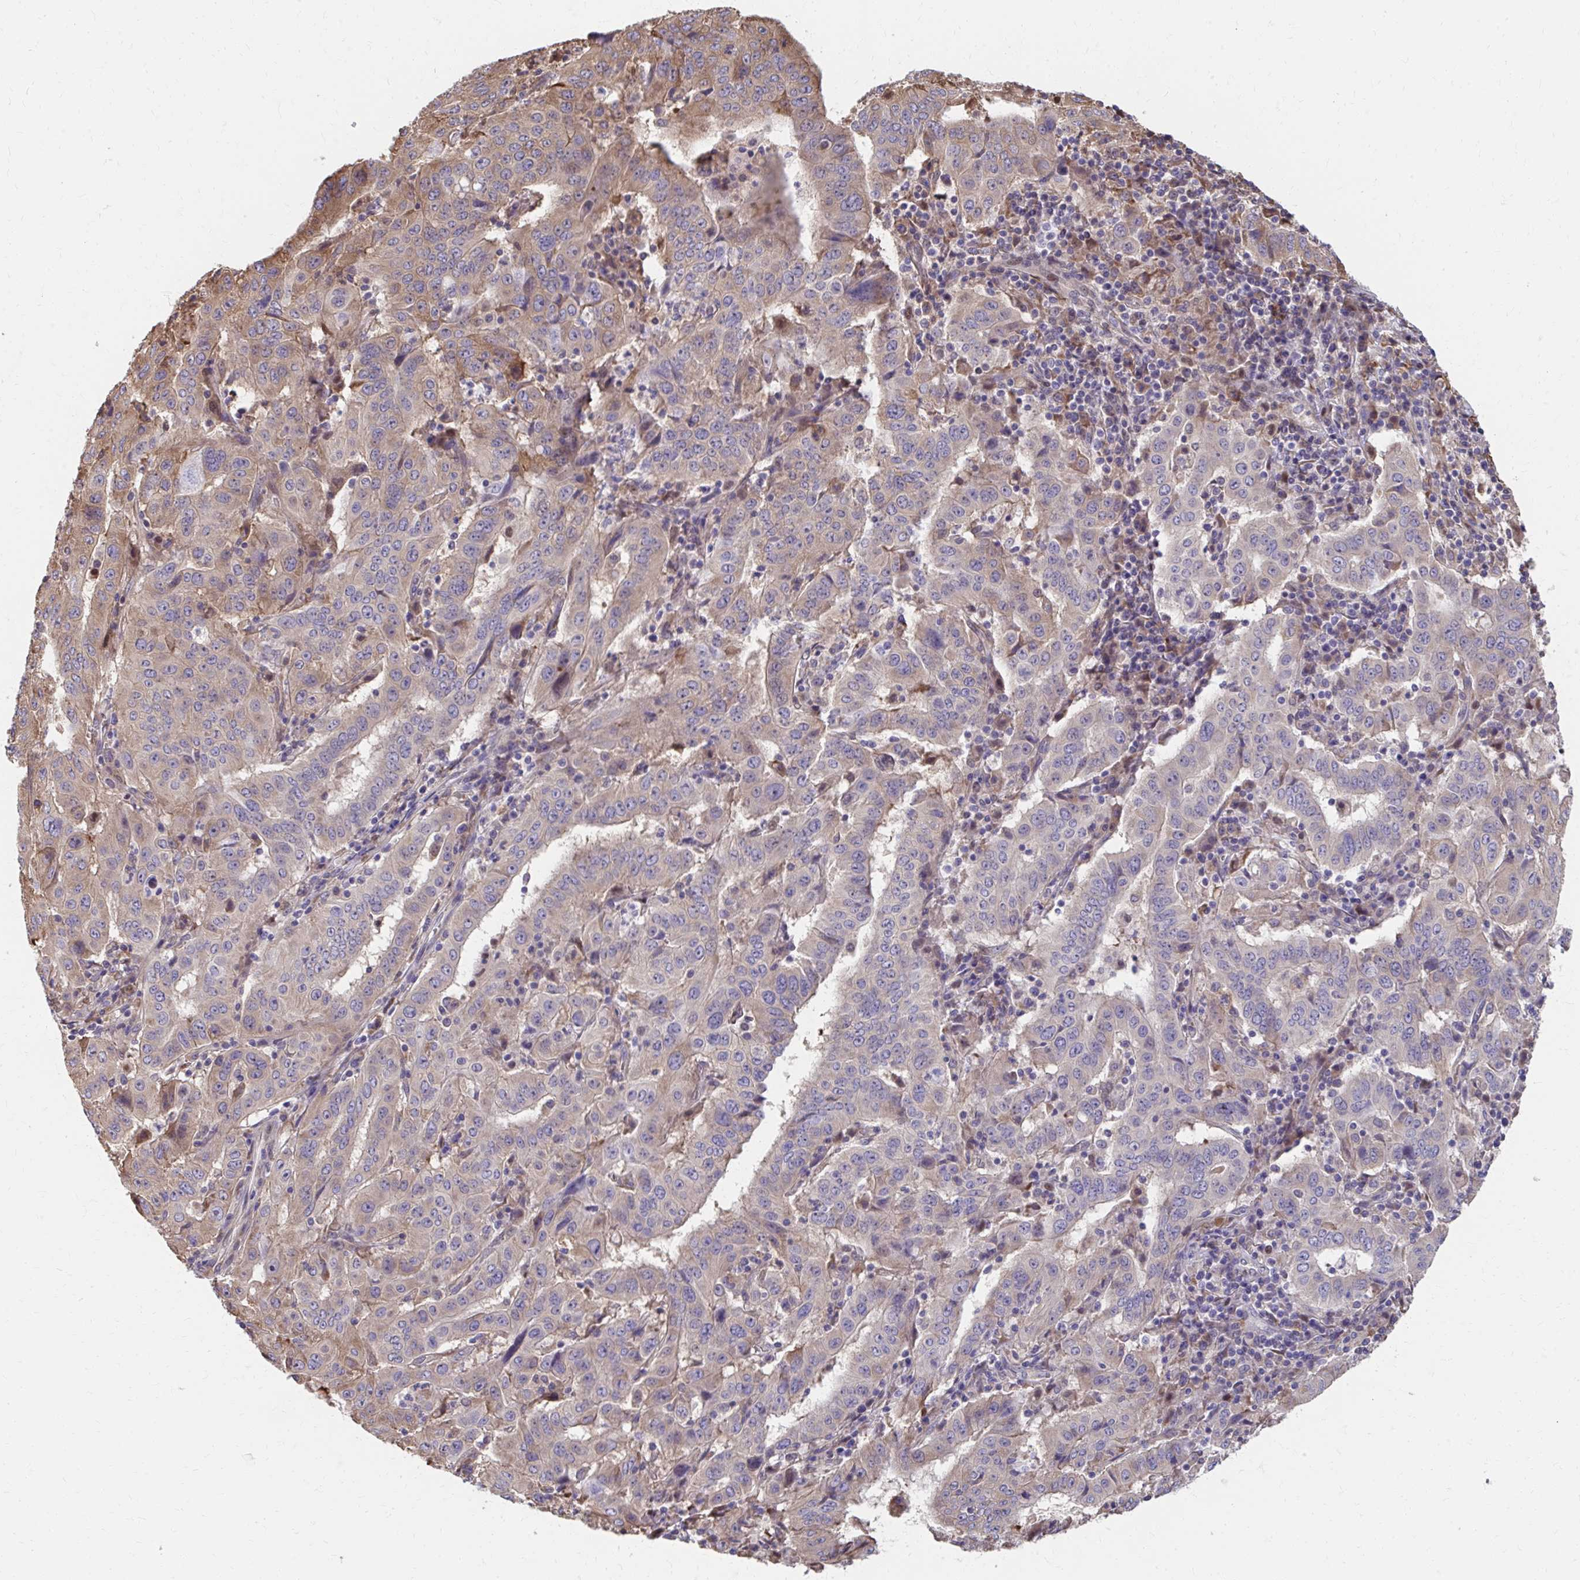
{"staining": {"intensity": "weak", "quantity": "25%-75%", "location": "cytoplasmic/membranous"}, "tissue": "pancreatic cancer", "cell_type": "Tumor cells", "image_type": "cancer", "snomed": [{"axis": "morphology", "description": "Adenocarcinoma, NOS"}, {"axis": "topography", "description": "Pancreas"}], "caption": "Human pancreatic adenocarcinoma stained with a brown dye displays weak cytoplasmic/membranous positive expression in about 25%-75% of tumor cells.", "gene": "ZNF778", "patient": {"sex": "male", "age": 63}}